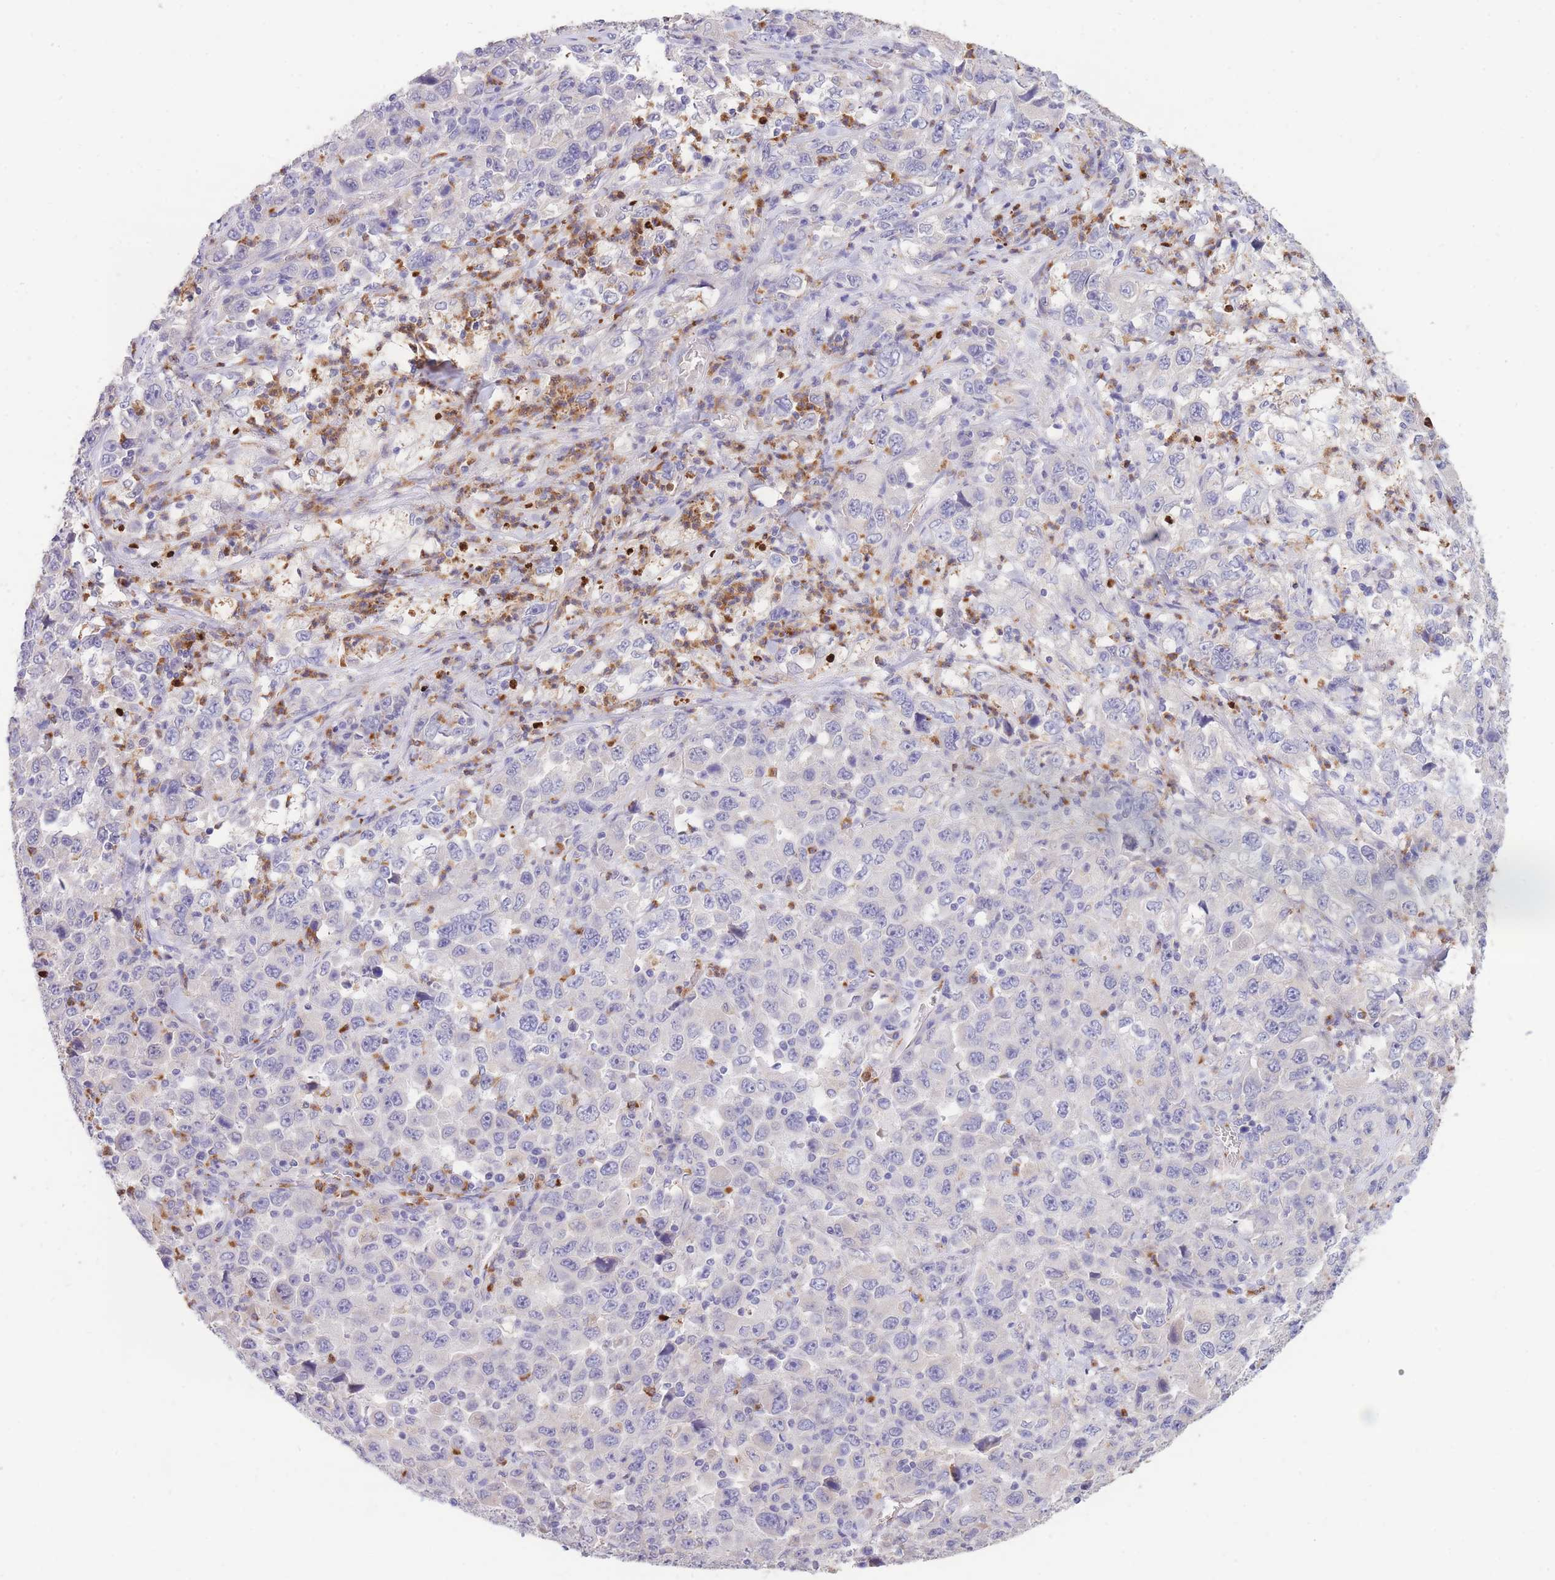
{"staining": {"intensity": "negative", "quantity": "none", "location": "none"}, "tissue": "stomach cancer", "cell_type": "Tumor cells", "image_type": "cancer", "snomed": [{"axis": "morphology", "description": "Normal tissue, NOS"}, {"axis": "morphology", "description": "Adenocarcinoma, NOS"}, {"axis": "topography", "description": "Stomach, upper"}, {"axis": "topography", "description": "Stomach"}], "caption": "Stomach adenocarcinoma was stained to show a protein in brown. There is no significant positivity in tumor cells.", "gene": "CENPM", "patient": {"sex": "male", "age": 59}}